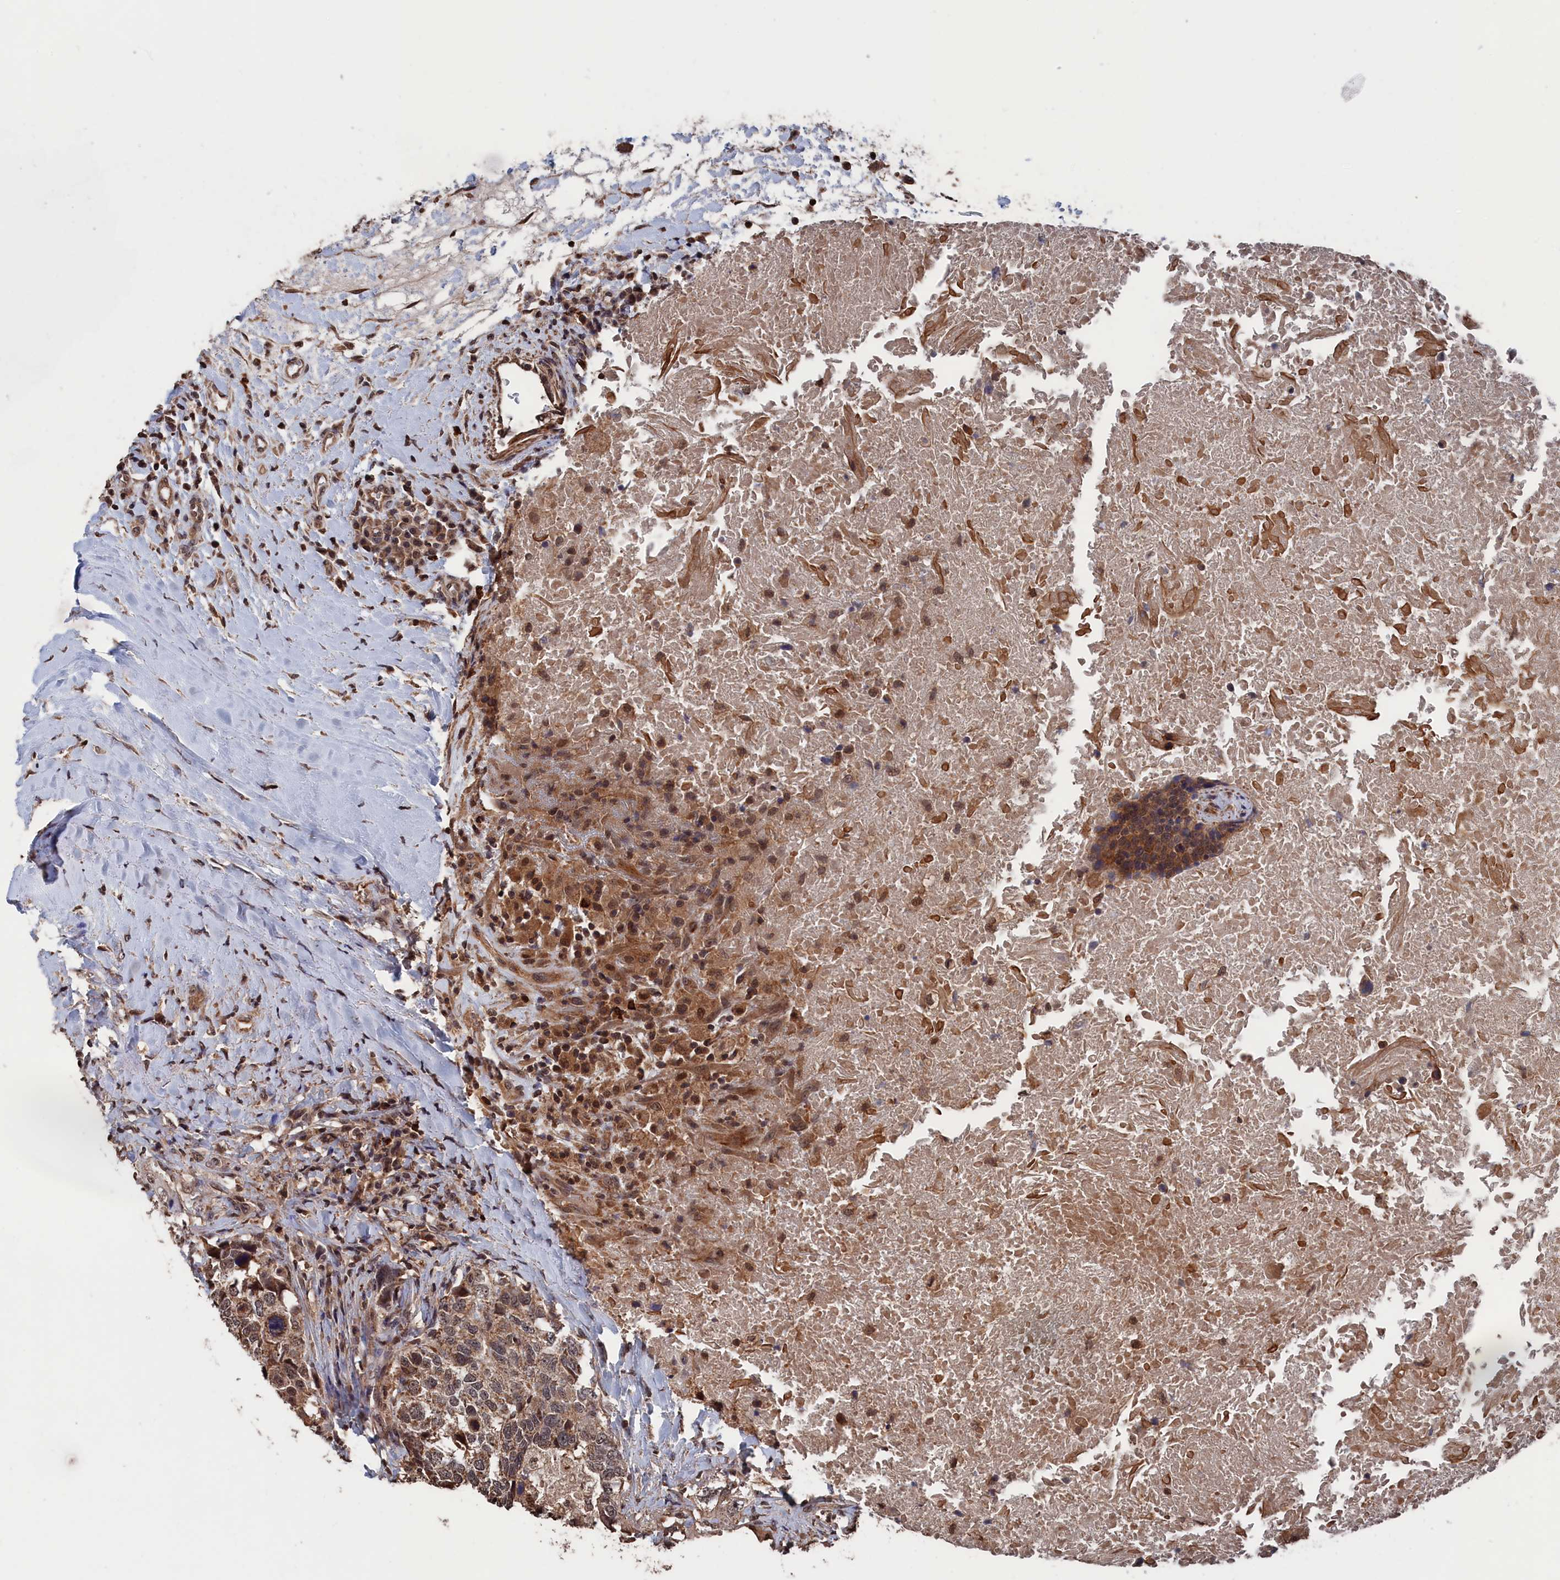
{"staining": {"intensity": "moderate", "quantity": ">75%", "location": "cytoplasmic/membranous,nuclear"}, "tissue": "head and neck cancer", "cell_type": "Tumor cells", "image_type": "cancer", "snomed": [{"axis": "morphology", "description": "Squamous cell carcinoma, NOS"}, {"axis": "morphology", "description": "Squamous cell carcinoma, metastatic, NOS"}, {"axis": "topography", "description": "Lymph node"}, {"axis": "topography", "description": "Head-Neck"}], "caption": "About >75% of tumor cells in human head and neck squamous cell carcinoma exhibit moderate cytoplasmic/membranous and nuclear protein staining as visualized by brown immunohistochemical staining.", "gene": "PDE12", "patient": {"sex": "male", "age": 62}}